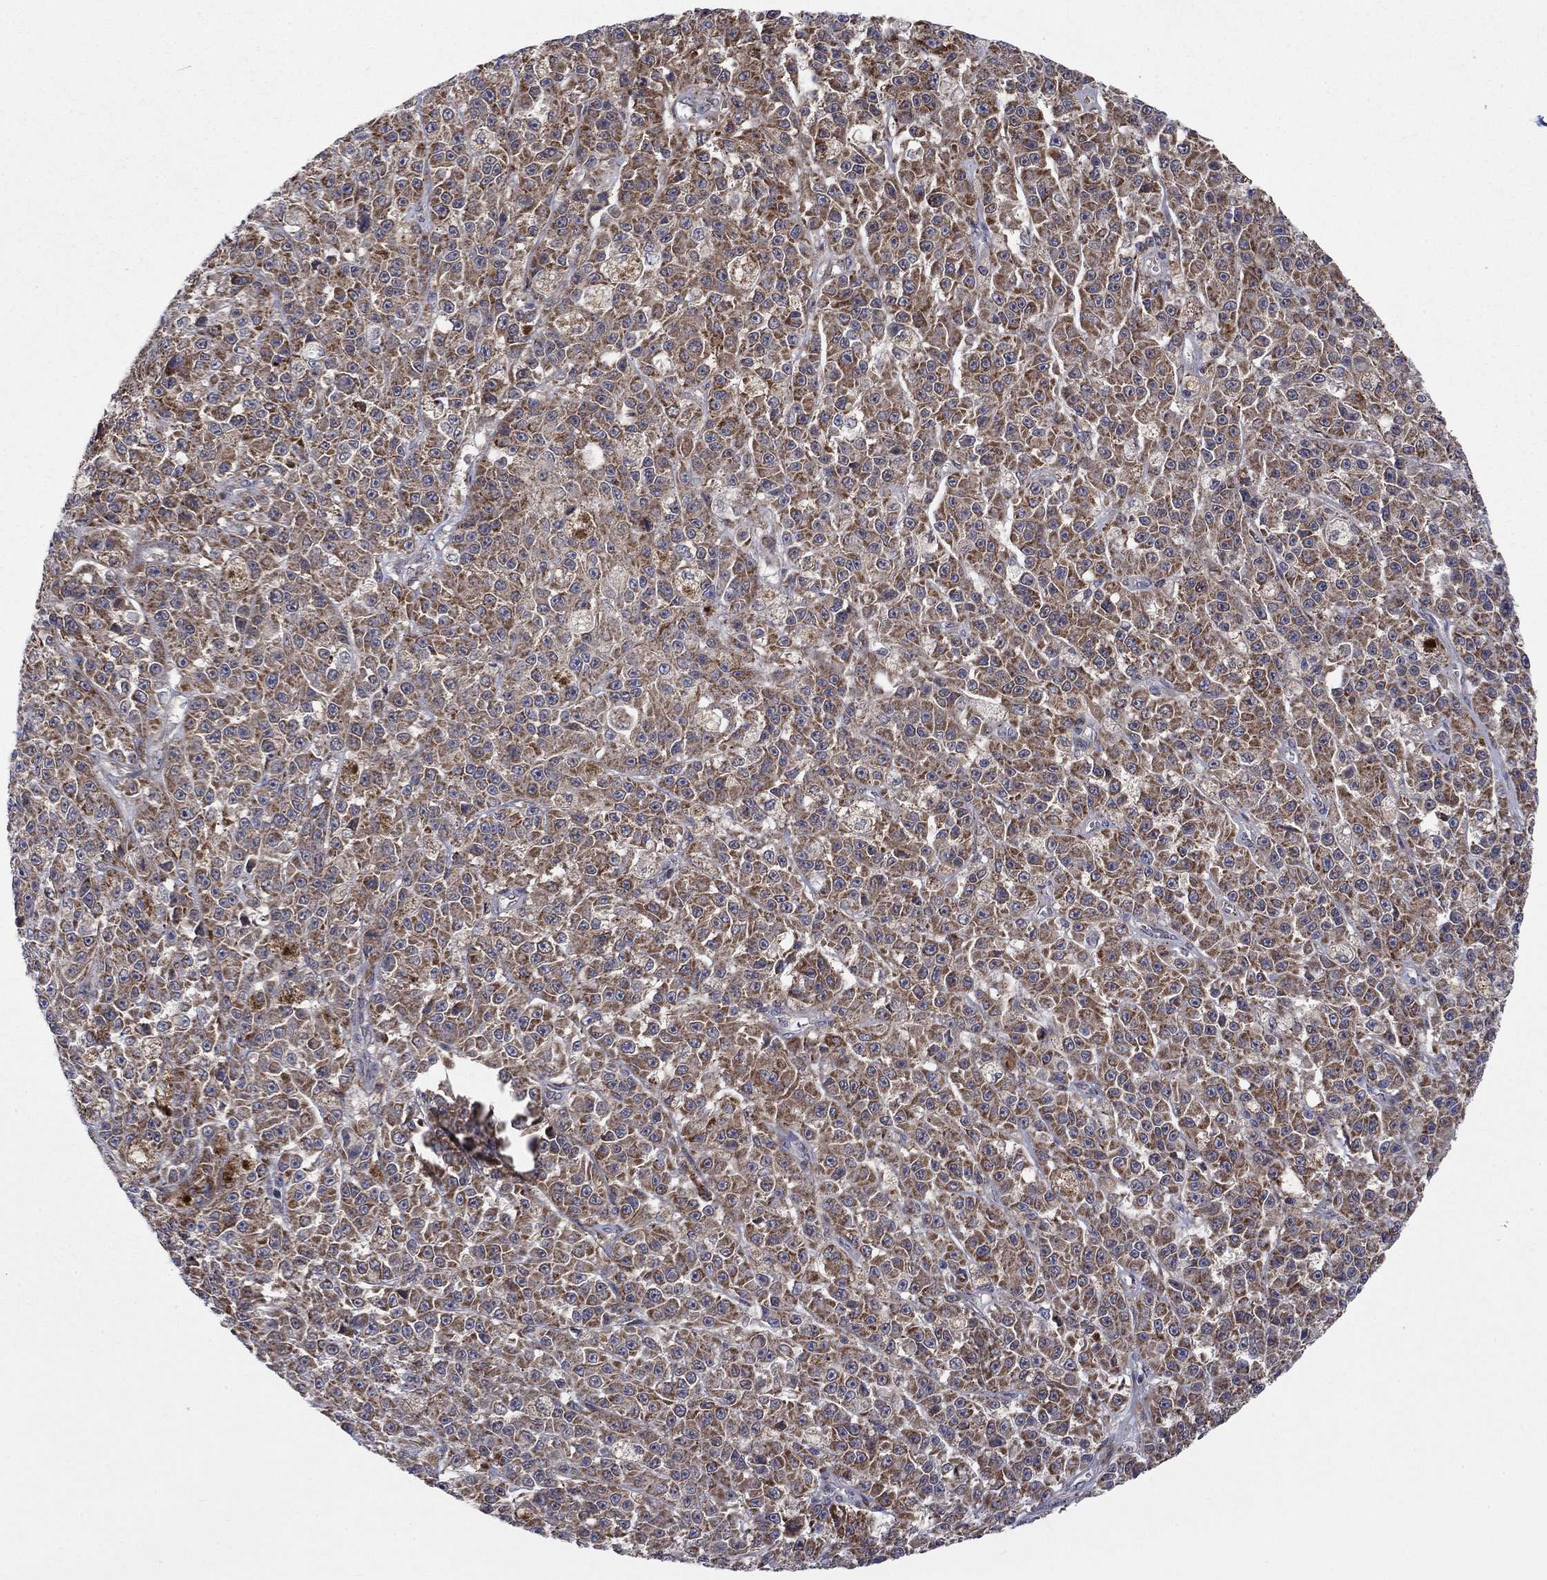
{"staining": {"intensity": "moderate", "quantity": ">75%", "location": "cytoplasmic/membranous"}, "tissue": "melanoma", "cell_type": "Tumor cells", "image_type": "cancer", "snomed": [{"axis": "morphology", "description": "Malignant melanoma, NOS"}, {"axis": "topography", "description": "Skin"}], "caption": "Moderate cytoplasmic/membranous protein staining is present in about >75% of tumor cells in melanoma.", "gene": "SLC35F2", "patient": {"sex": "female", "age": 58}}